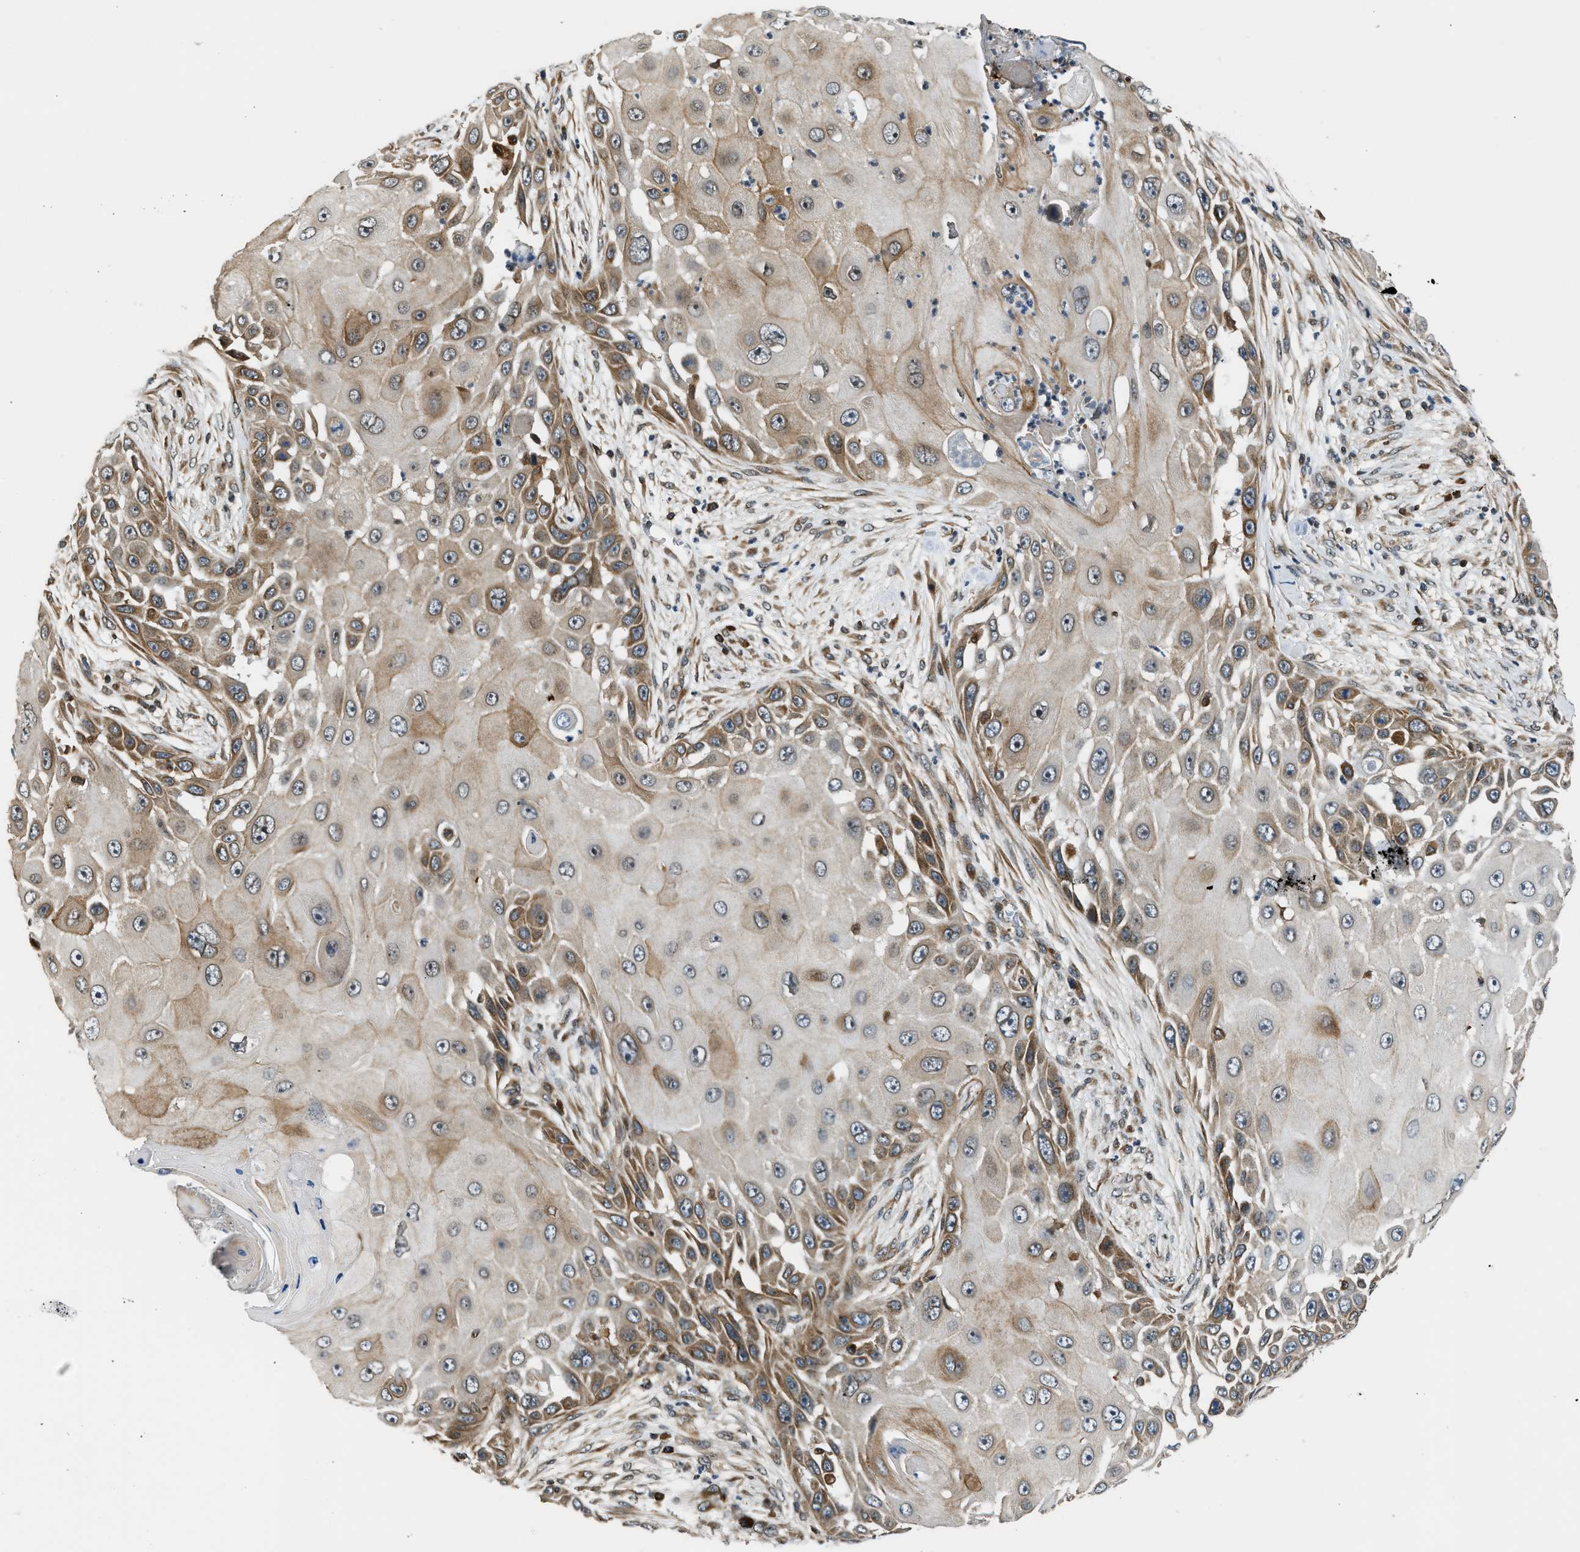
{"staining": {"intensity": "moderate", "quantity": "25%-75%", "location": "cytoplasmic/membranous"}, "tissue": "skin cancer", "cell_type": "Tumor cells", "image_type": "cancer", "snomed": [{"axis": "morphology", "description": "Squamous cell carcinoma, NOS"}, {"axis": "topography", "description": "Skin"}], "caption": "Moderate cytoplasmic/membranous protein positivity is present in about 25%-75% of tumor cells in skin squamous cell carcinoma. The staining was performed using DAB (3,3'-diaminobenzidine) to visualize the protein expression in brown, while the nuclei were stained in blue with hematoxylin (Magnification: 20x).", "gene": "RETREG3", "patient": {"sex": "female", "age": 44}}